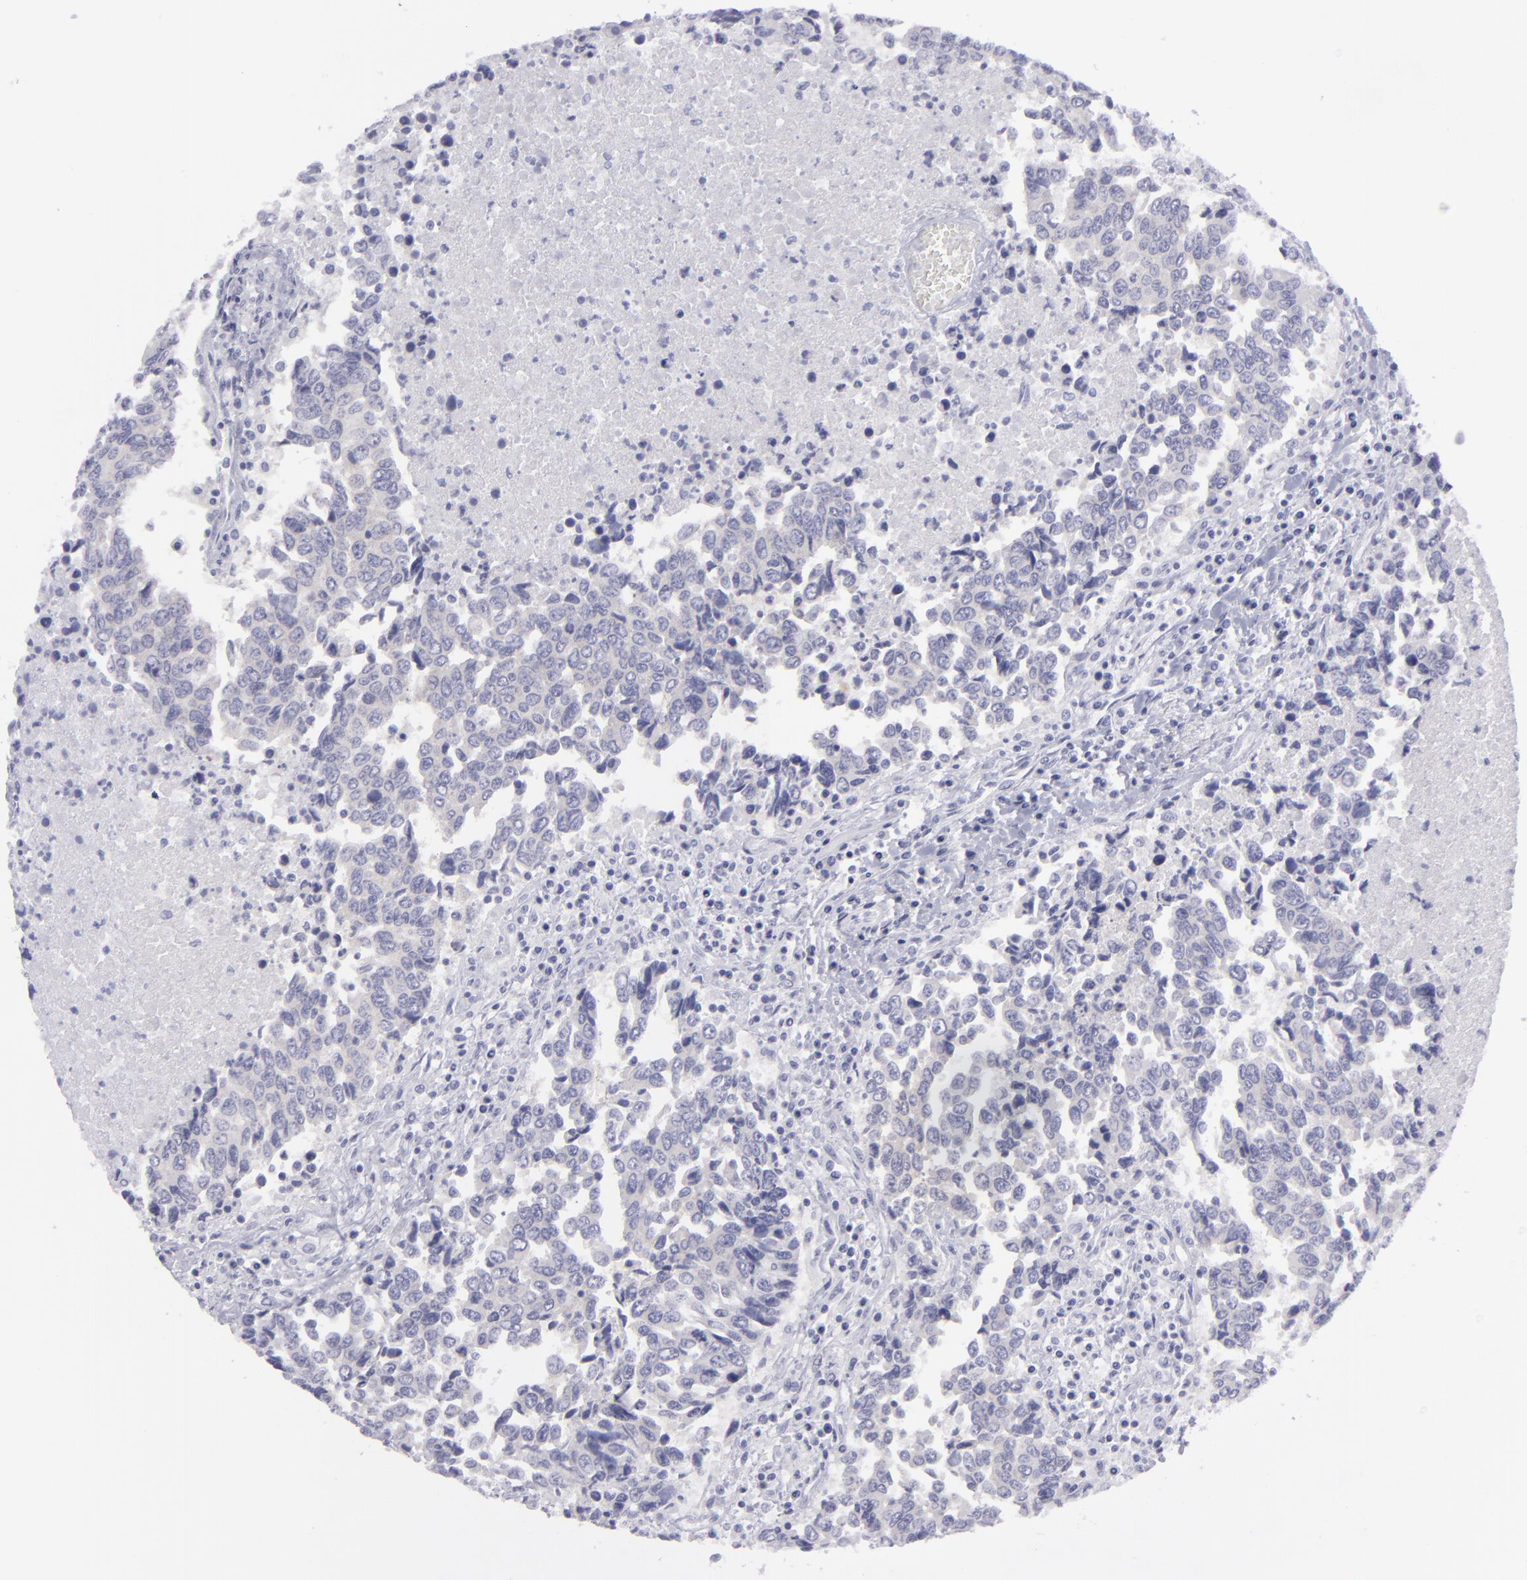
{"staining": {"intensity": "negative", "quantity": "none", "location": "none"}, "tissue": "urothelial cancer", "cell_type": "Tumor cells", "image_type": "cancer", "snomed": [{"axis": "morphology", "description": "Urothelial carcinoma, High grade"}, {"axis": "topography", "description": "Urinary bladder"}], "caption": "A micrograph of human urothelial cancer is negative for staining in tumor cells.", "gene": "DLG4", "patient": {"sex": "male", "age": 86}}